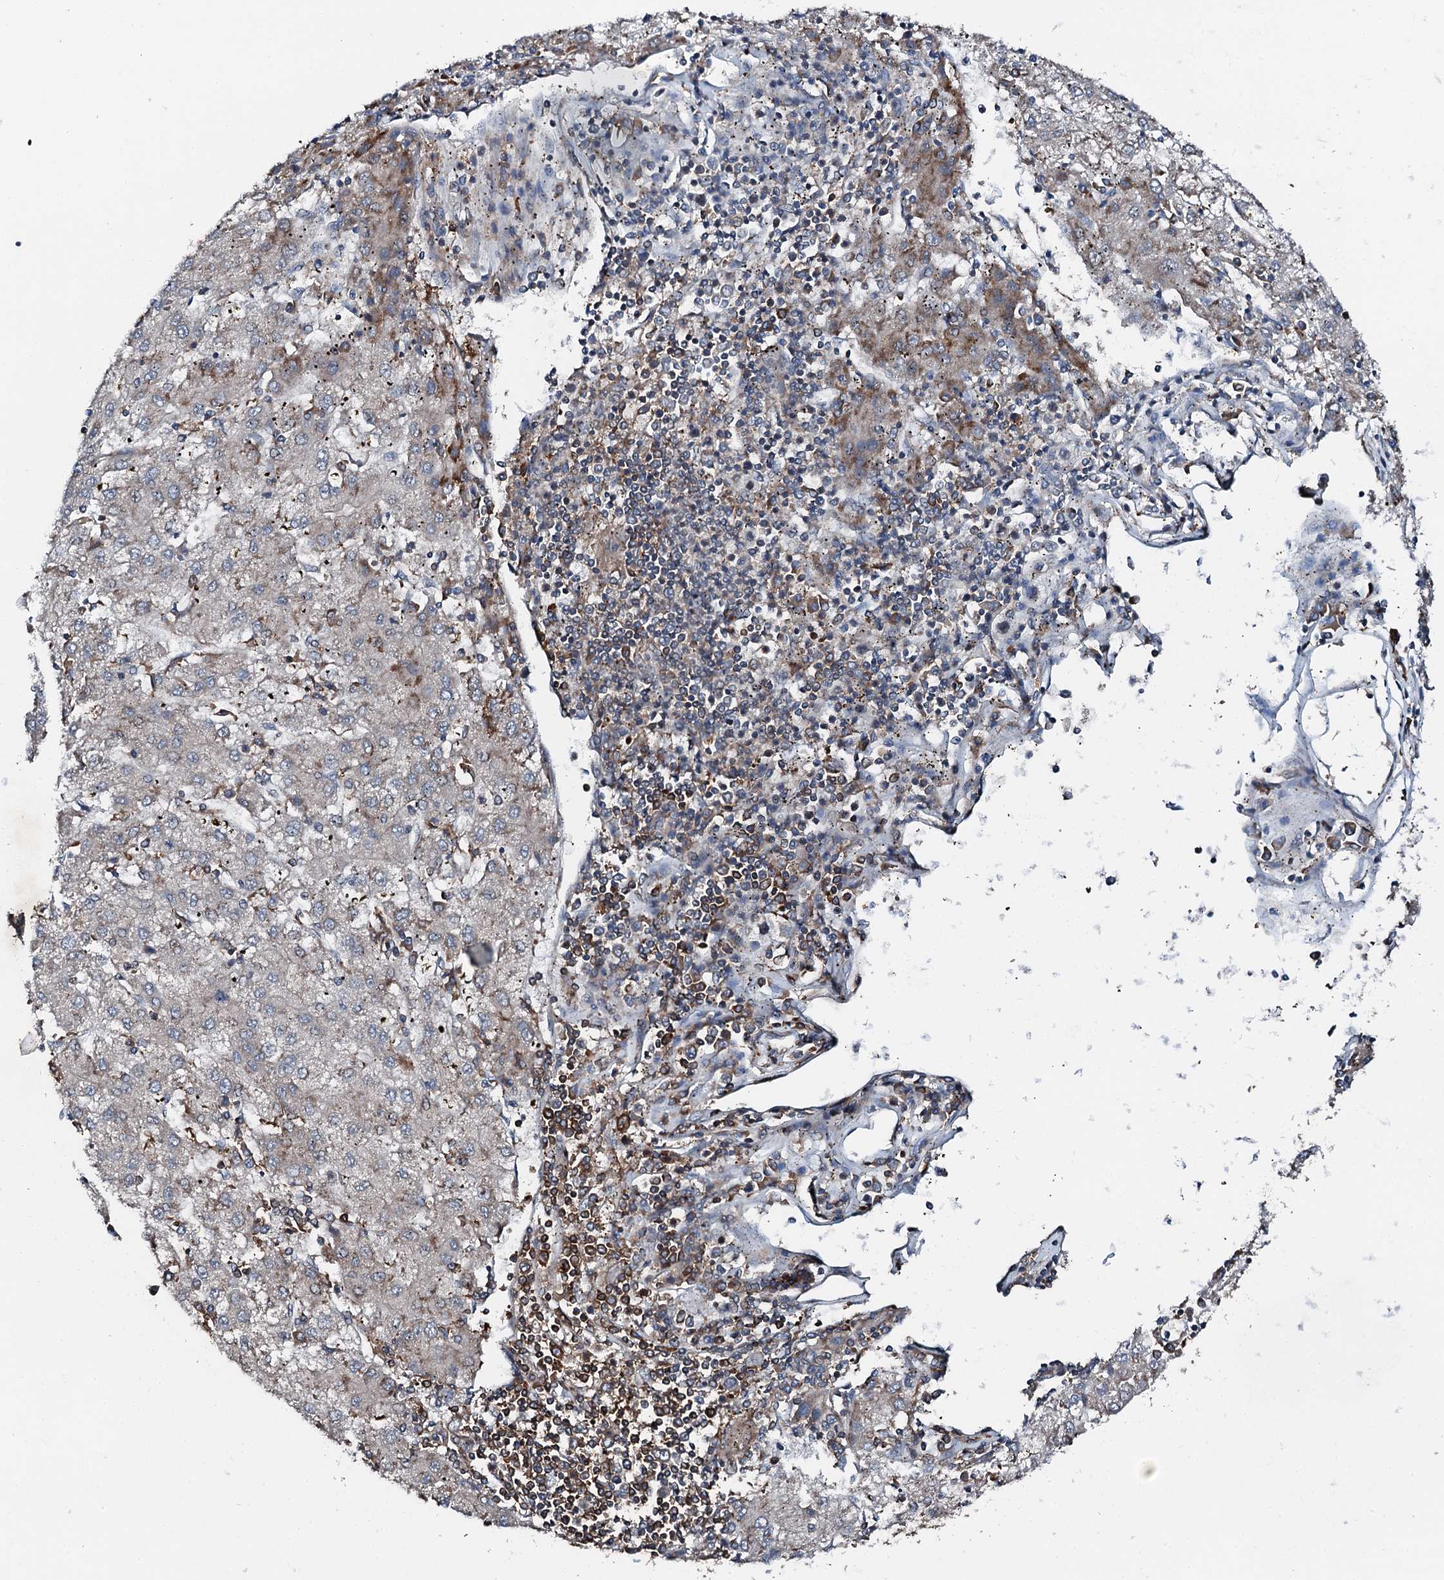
{"staining": {"intensity": "negative", "quantity": "none", "location": "none"}, "tissue": "liver cancer", "cell_type": "Tumor cells", "image_type": "cancer", "snomed": [{"axis": "morphology", "description": "Carcinoma, Hepatocellular, NOS"}, {"axis": "topography", "description": "Liver"}], "caption": "Immunohistochemical staining of human liver cancer (hepatocellular carcinoma) exhibits no significant expression in tumor cells. The staining is performed using DAB brown chromogen with nuclei counter-stained in using hematoxylin.", "gene": "EDC4", "patient": {"sex": "male", "age": 72}}